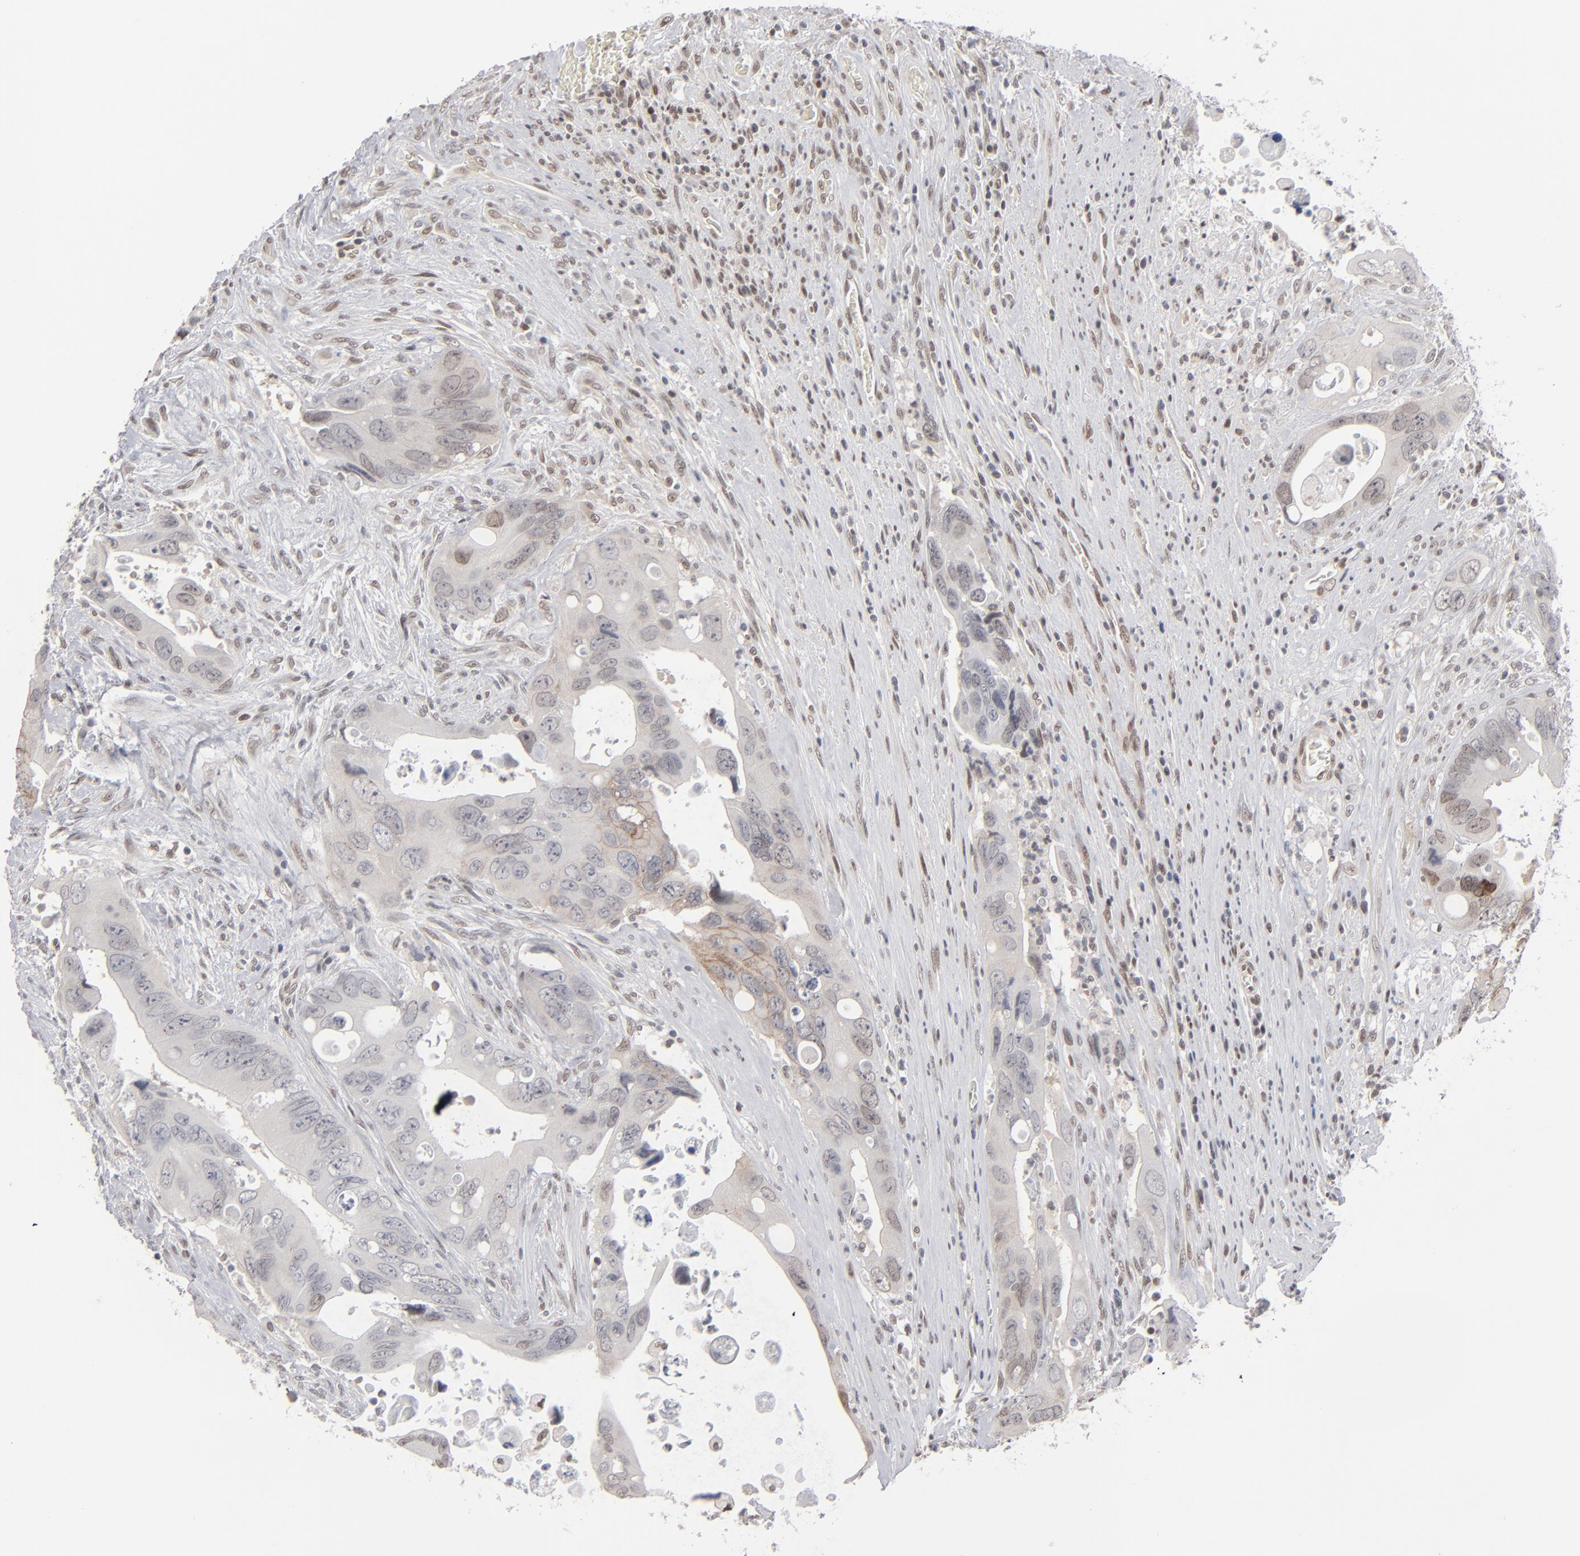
{"staining": {"intensity": "weak", "quantity": "<25%", "location": "cytoplasmic/membranous"}, "tissue": "colorectal cancer", "cell_type": "Tumor cells", "image_type": "cancer", "snomed": [{"axis": "morphology", "description": "Adenocarcinoma, NOS"}, {"axis": "topography", "description": "Rectum"}], "caption": "Human colorectal cancer stained for a protein using IHC demonstrates no staining in tumor cells.", "gene": "IRF9", "patient": {"sex": "male", "age": 70}}